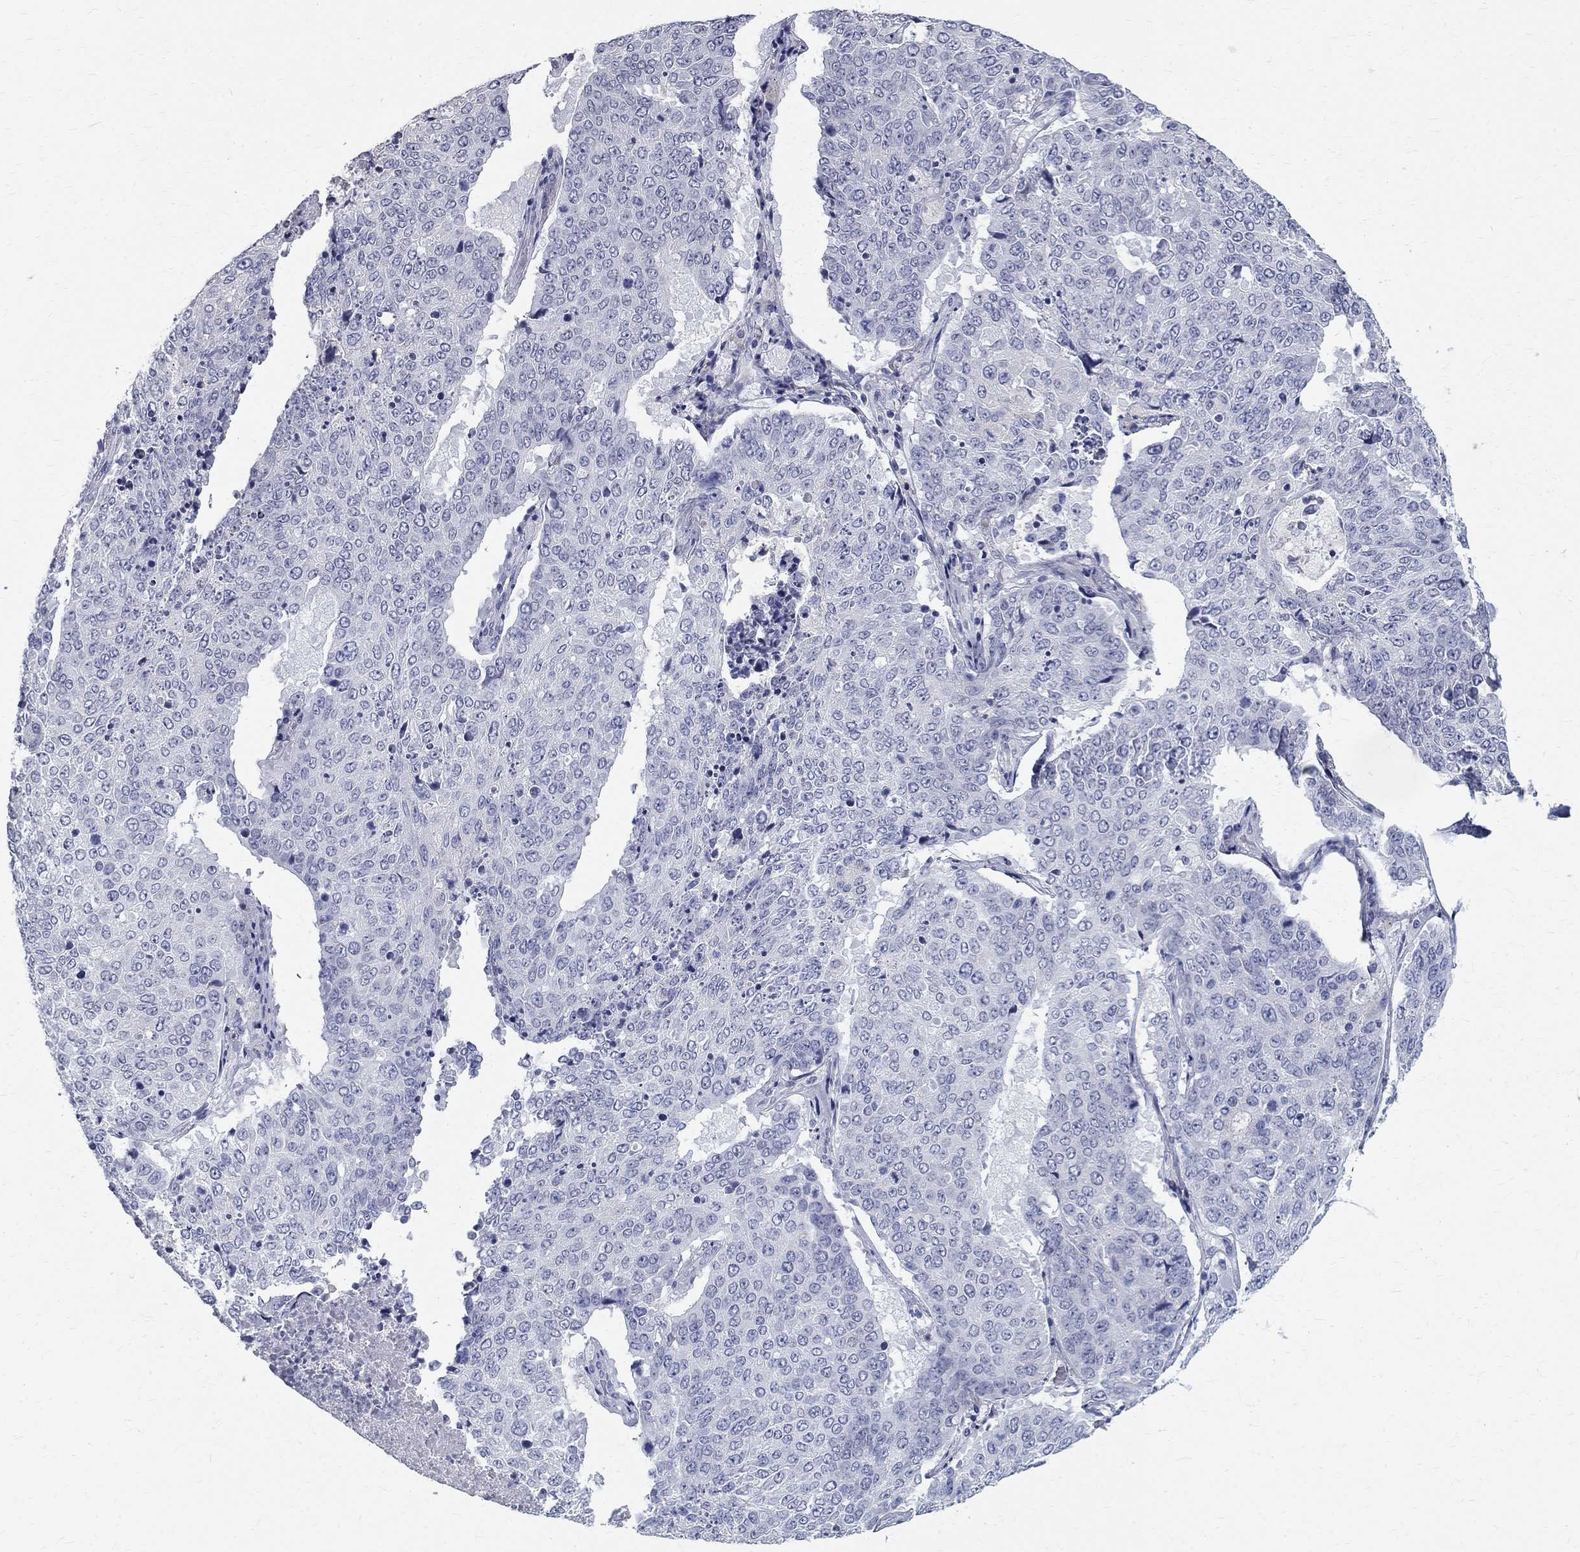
{"staining": {"intensity": "negative", "quantity": "none", "location": "none"}, "tissue": "lung cancer", "cell_type": "Tumor cells", "image_type": "cancer", "snomed": [{"axis": "morphology", "description": "Normal tissue, NOS"}, {"axis": "morphology", "description": "Squamous cell carcinoma, NOS"}, {"axis": "topography", "description": "Bronchus"}, {"axis": "topography", "description": "Lung"}], "caption": "The micrograph exhibits no significant positivity in tumor cells of lung cancer (squamous cell carcinoma).", "gene": "TGM4", "patient": {"sex": "male", "age": 64}}